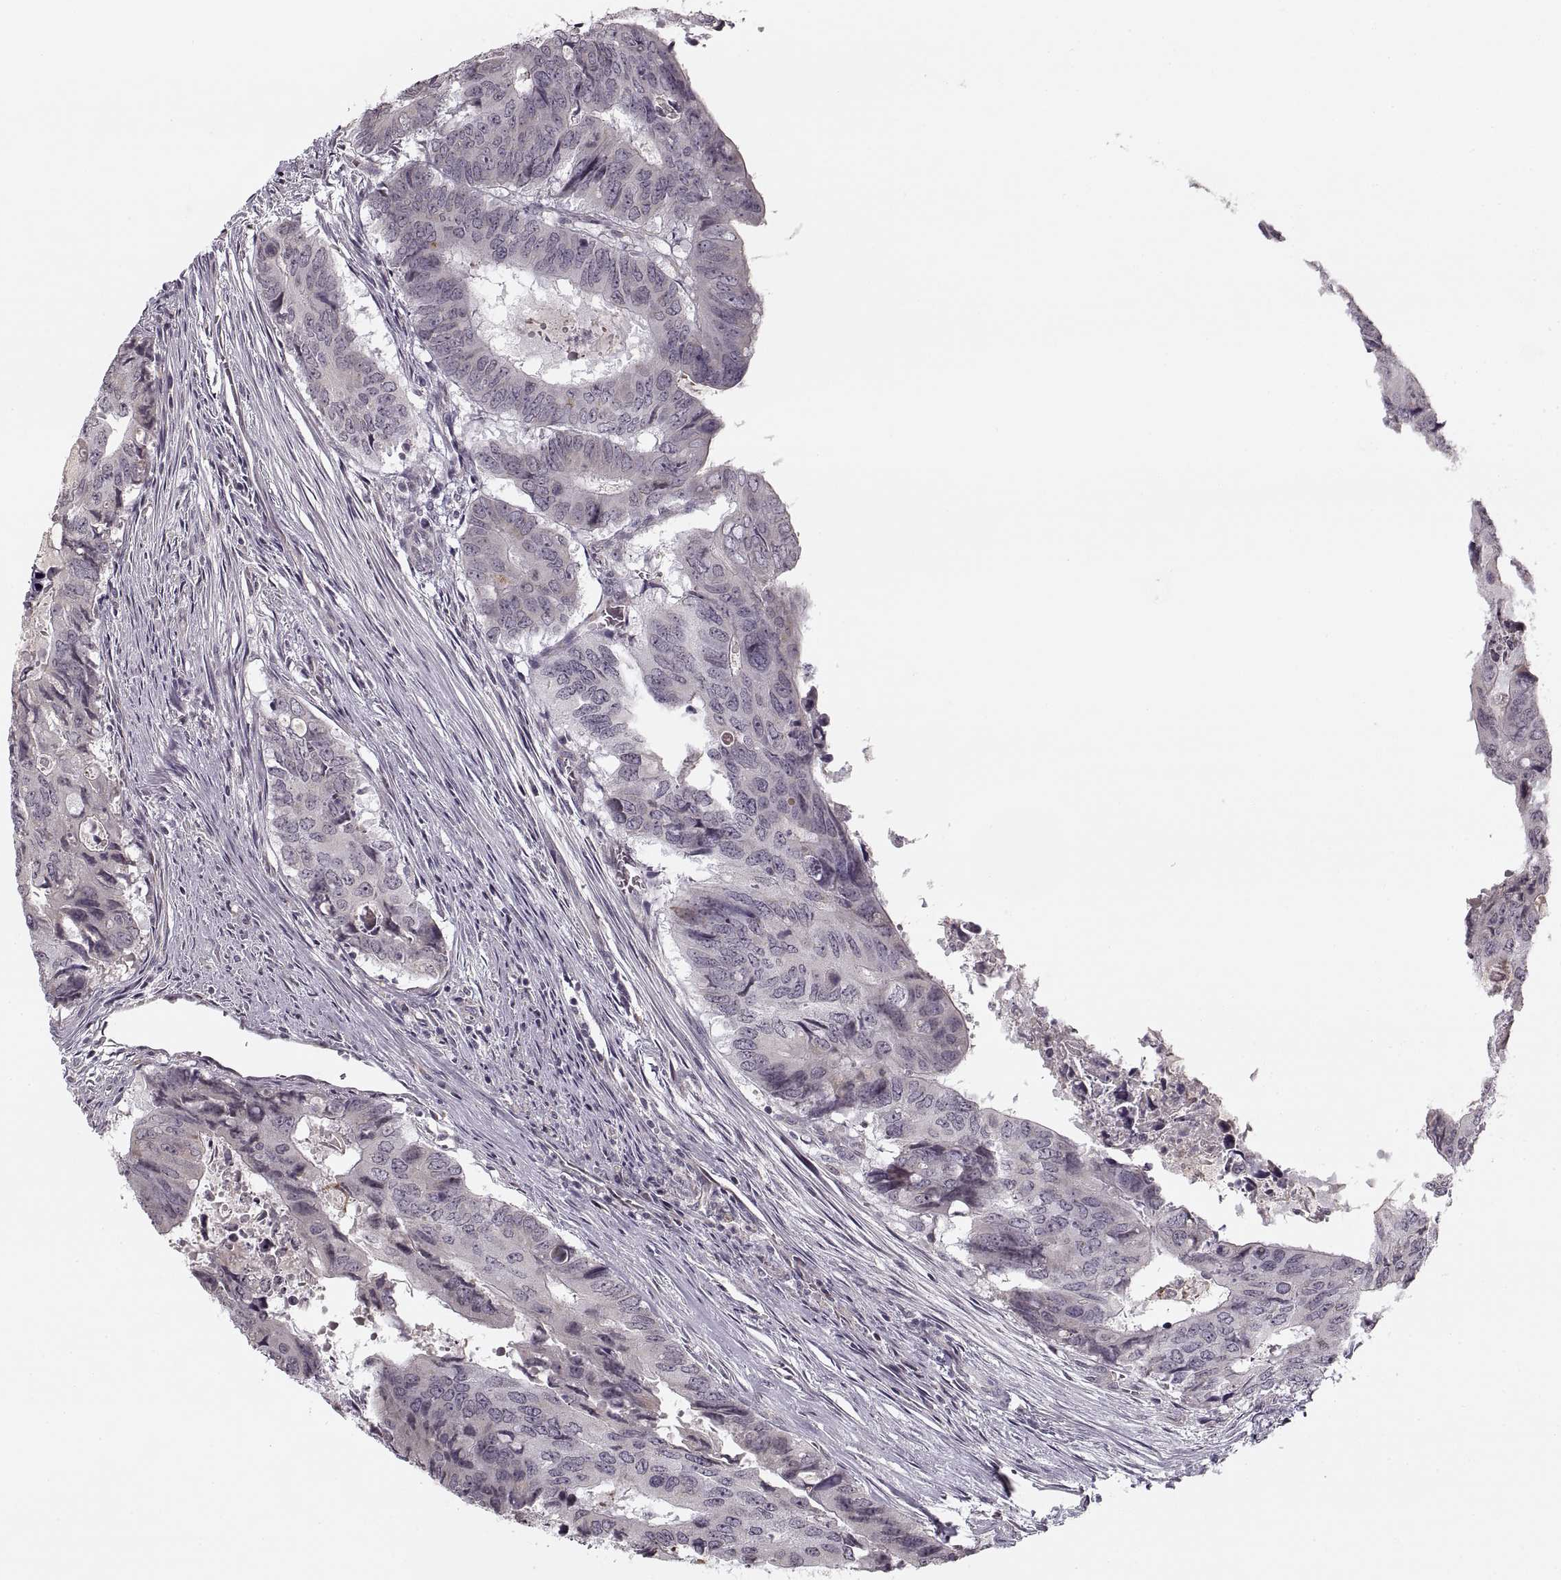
{"staining": {"intensity": "negative", "quantity": "none", "location": "none"}, "tissue": "colorectal cancer", "cell_type": "Tumor cells", "image_type": "cancer", "snomed": [{"axis": "morphology", "description": "Adenocarcinoma, NOS"}, {"axis": "topography", "description": "Colon"}], "caption": "This is an immunohistochemistry (IHC) image of colorectal cancer. There is no expression in tumor cells.", "gene": "ASIC3", "patient": {"sex": "male", "age": 79}}